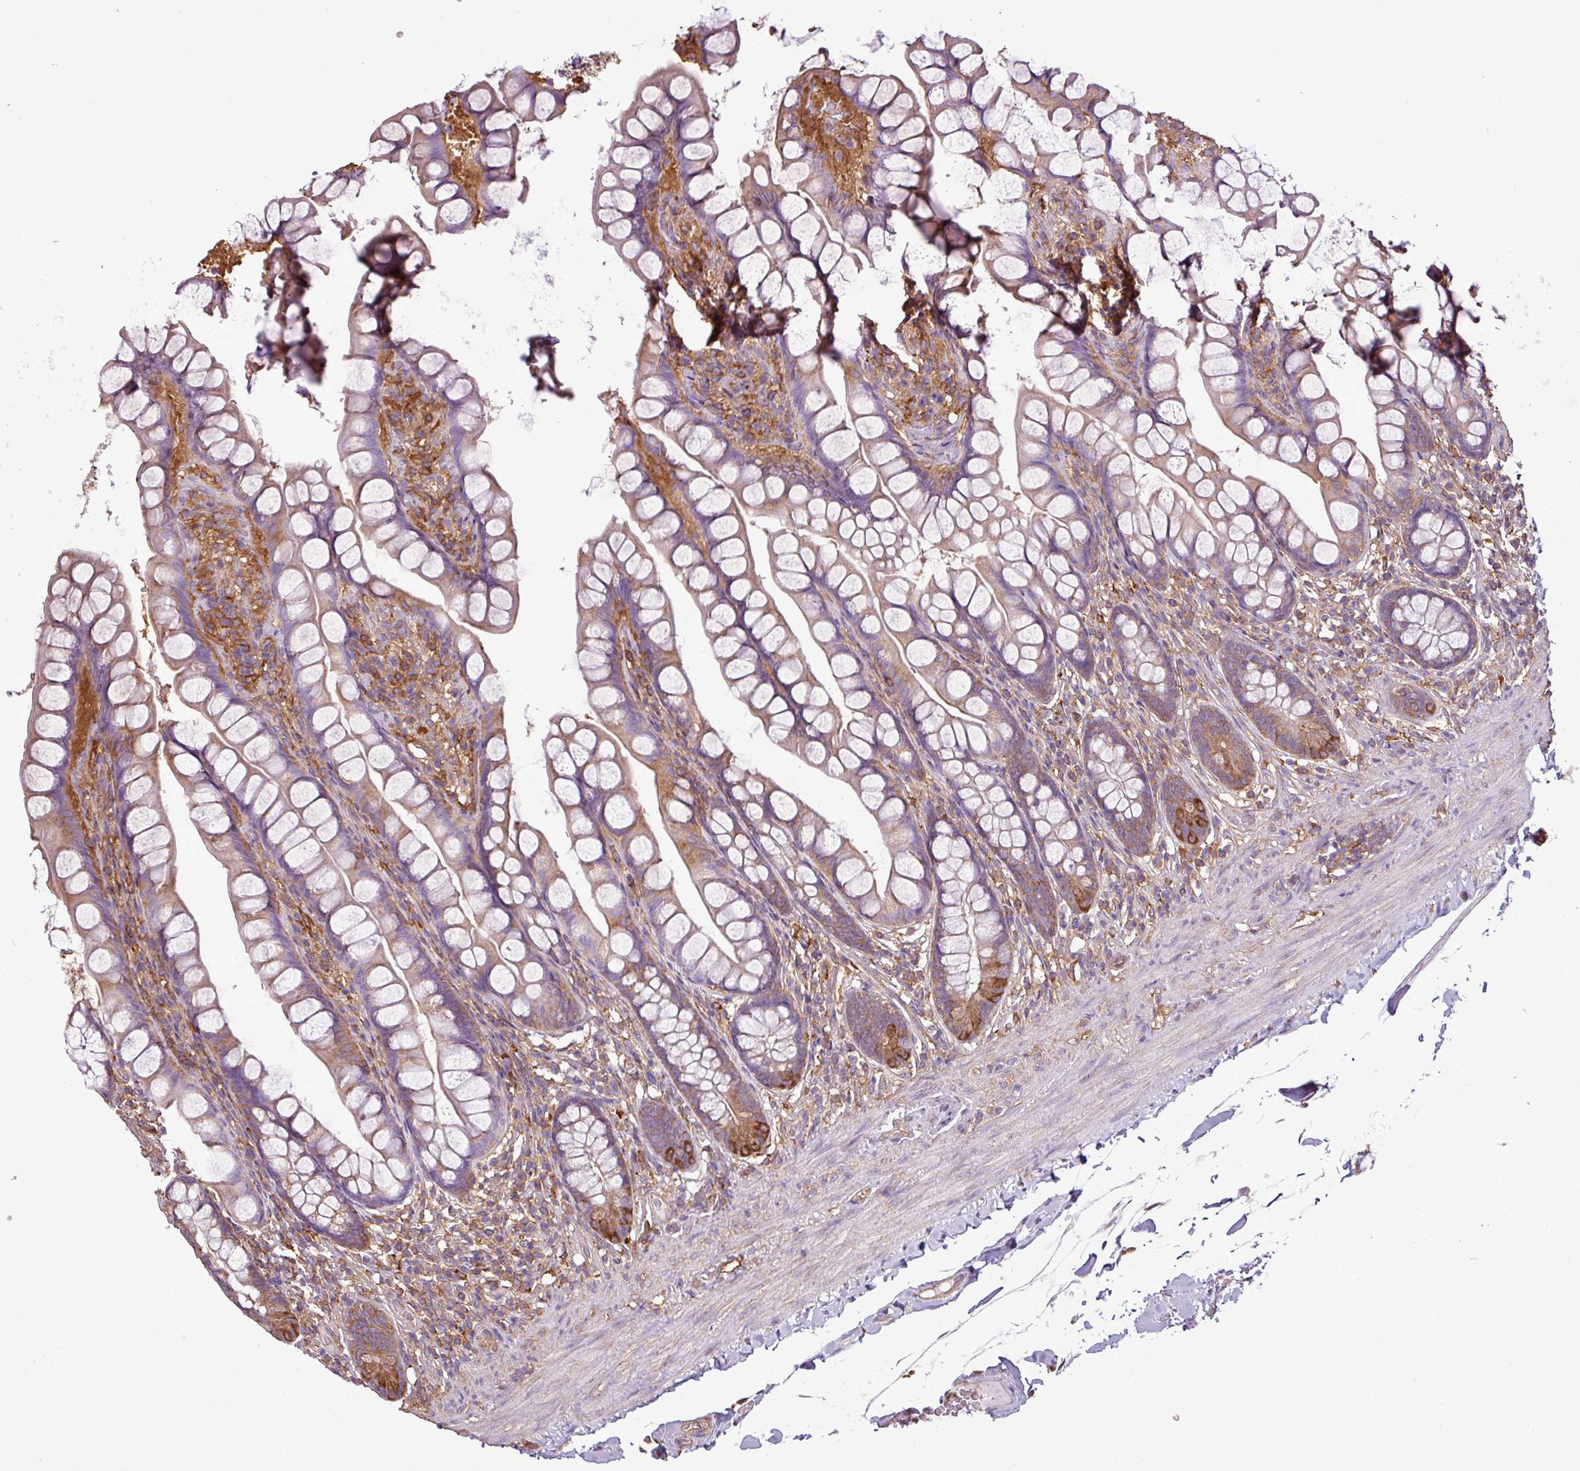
{"staining": {"intensity": "strong", "quantity": "<25%", "location": "cytoplasmic/membranous"}, "tissue": "small intestine", "cell_type": "Glandular cells", "image_type": "normal", "snomed": [{"axis": "morphology", "description": "Normal tissue, NOS"}, {"axis": "topography", "description": "Small intestine"}], "caption": "Protein analysis of normal small intestine demonstrates strong cytoplasmic/membranous expression in about <25% of glandular cells.", "gene": "PACSIN2", "patient": {"sex": "male", "age": 70}}